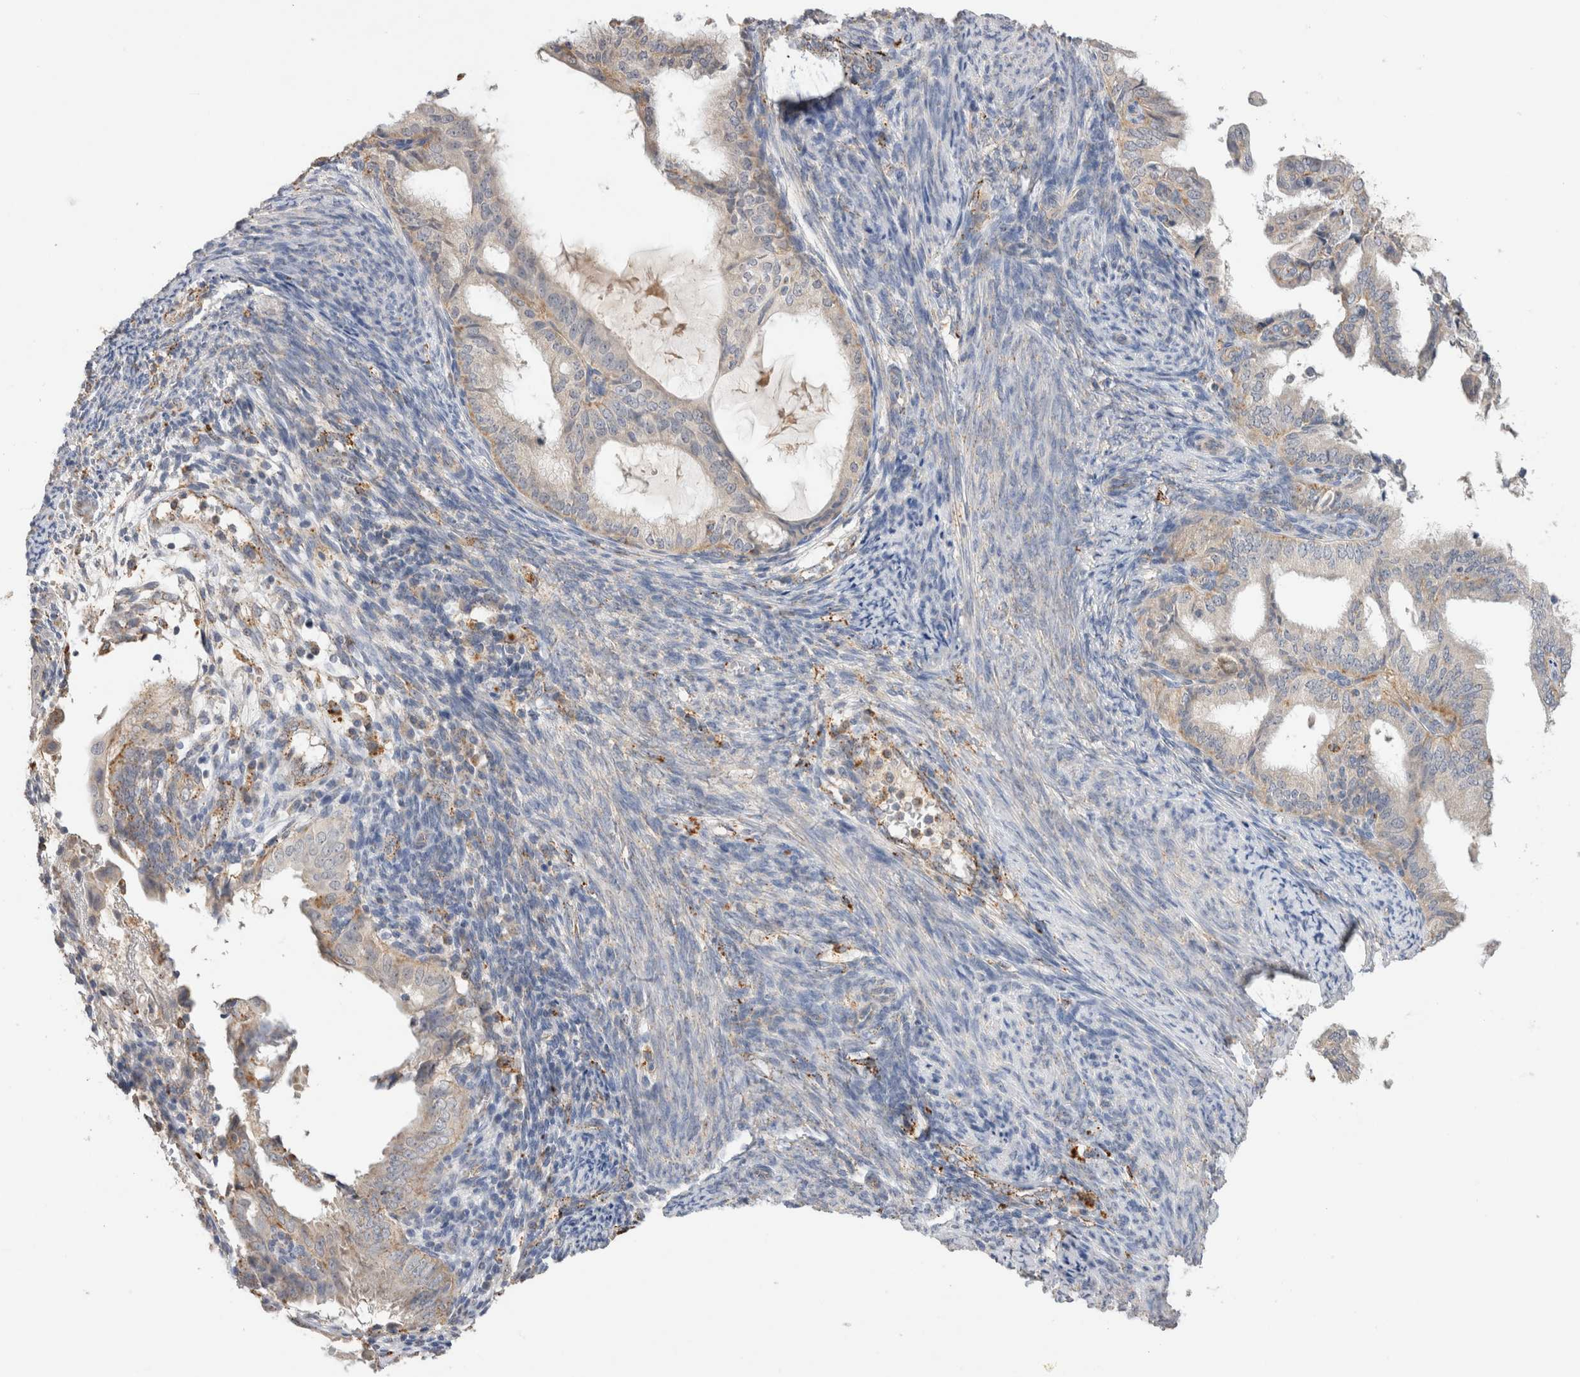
{"staining": {"intensity": "weak", "quantity": "<25%", "location": "cytoplasmic/membranous"}, "tissue": "endometrial cancer", "cell_type": "Tumor cells", "image_type": "cancer", "snomed": [{"axis": "morphology", "description": "Adenocarcinoma, NOS"}, {"axis": "topography", "description": "Endometrium"}], "caption": "Tumor cells are negative for brown protein staining in endometrial cancer.", "gene": "GNS", "patient": {"sex": "female", "age": 58}}